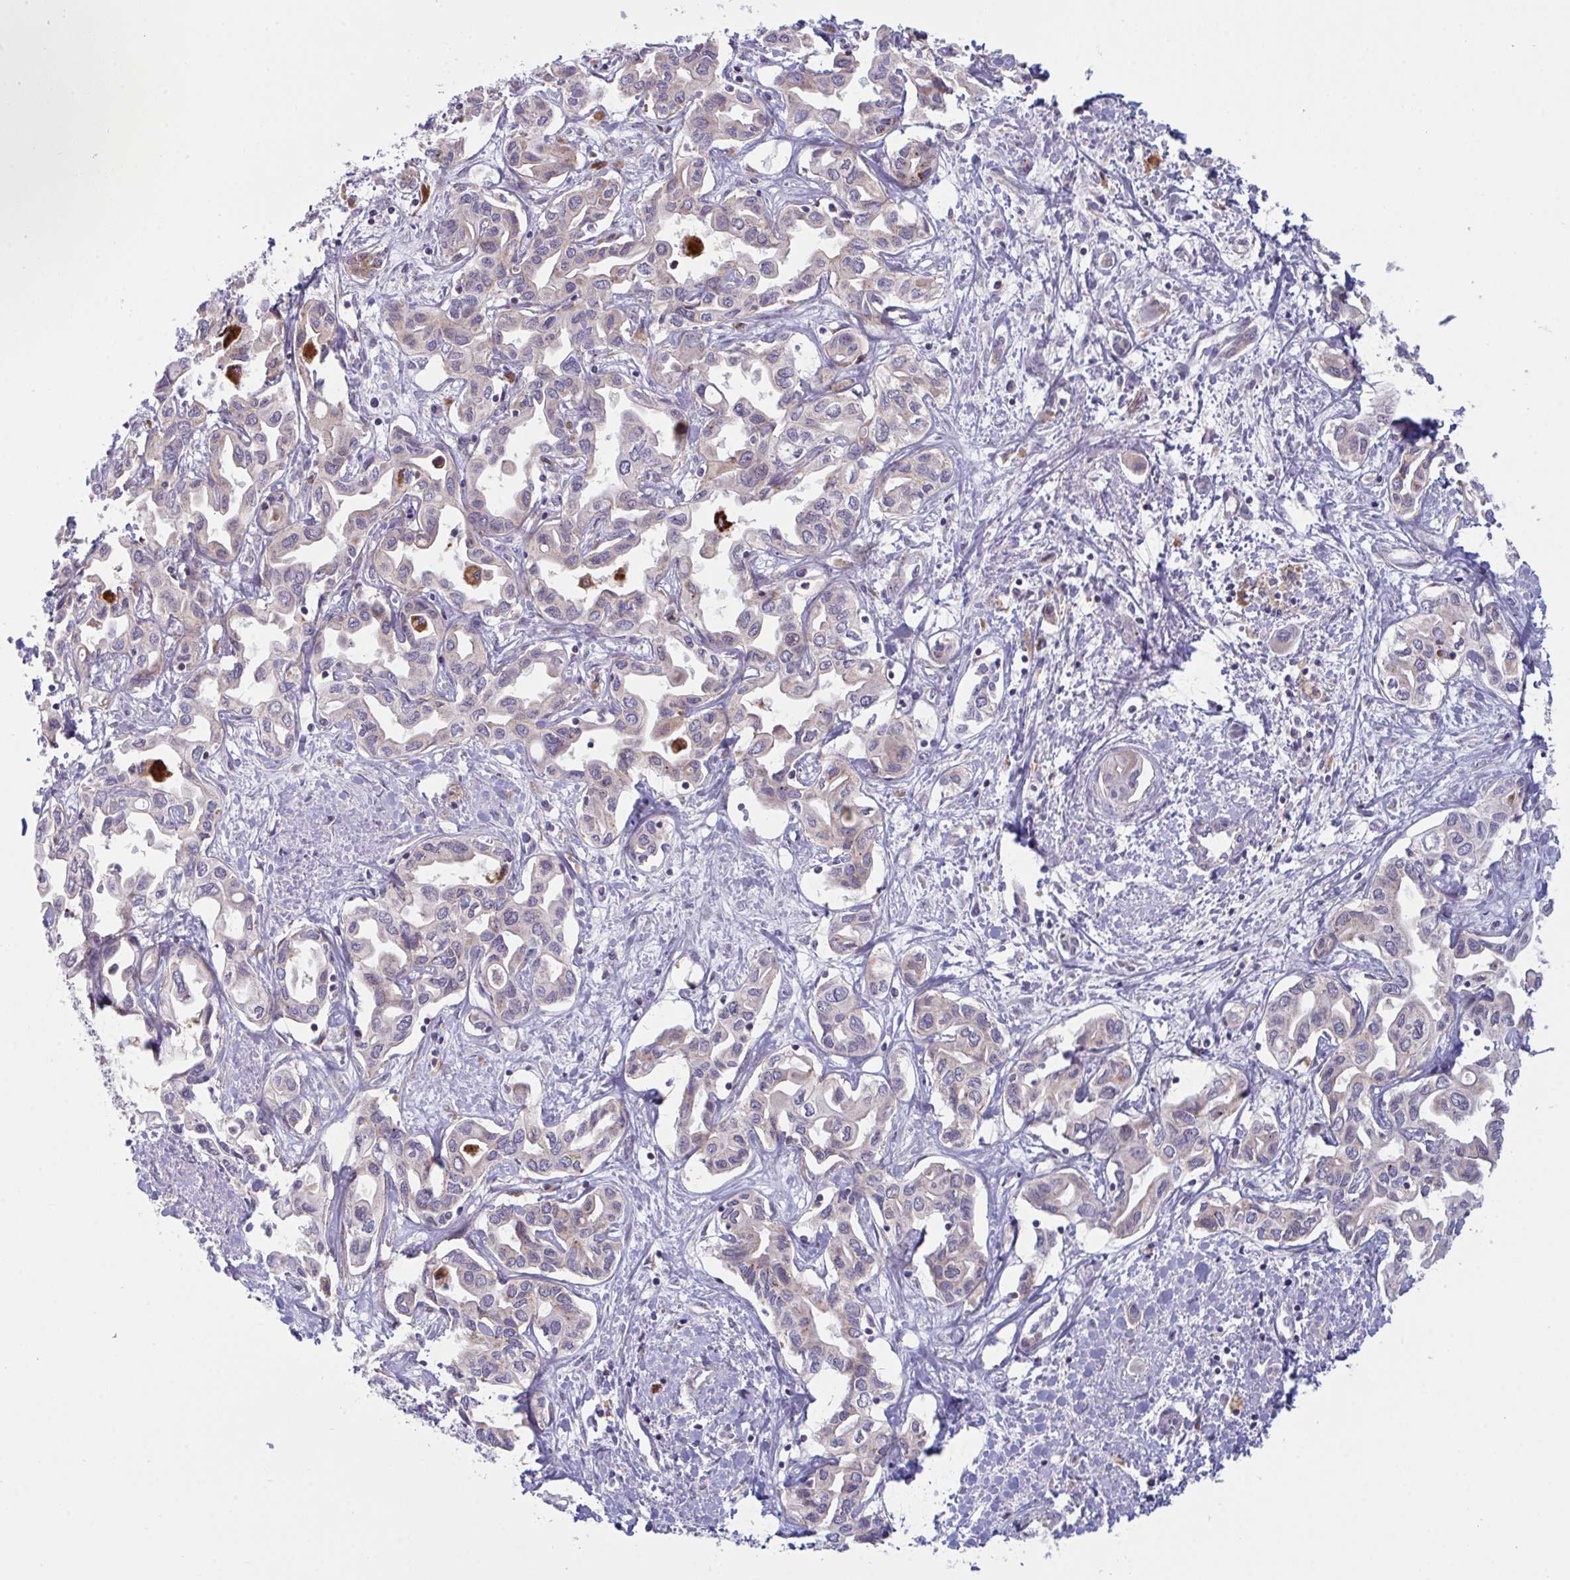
{"staining": {"intensity": "weak", "quantity": "25%-75%", "location": "cytoplasmic/membranous"}, "tissue": "liver cancer", "cell_type": "Tumor cells", "image_type": "cancer", "snomed": [{"axis": "morphology", "description": "Cholangiocarcinoma"}, {"axis": "topography", "description": "Liver"}], "caption": "Tumor cells show low levels of weak cytoplasmic/membranous staining in approximately 25%-75% of cells in liver cholangiocarcinoma.", "gene": "XAF1", "patient": {"sex": "female", "age": 64}}